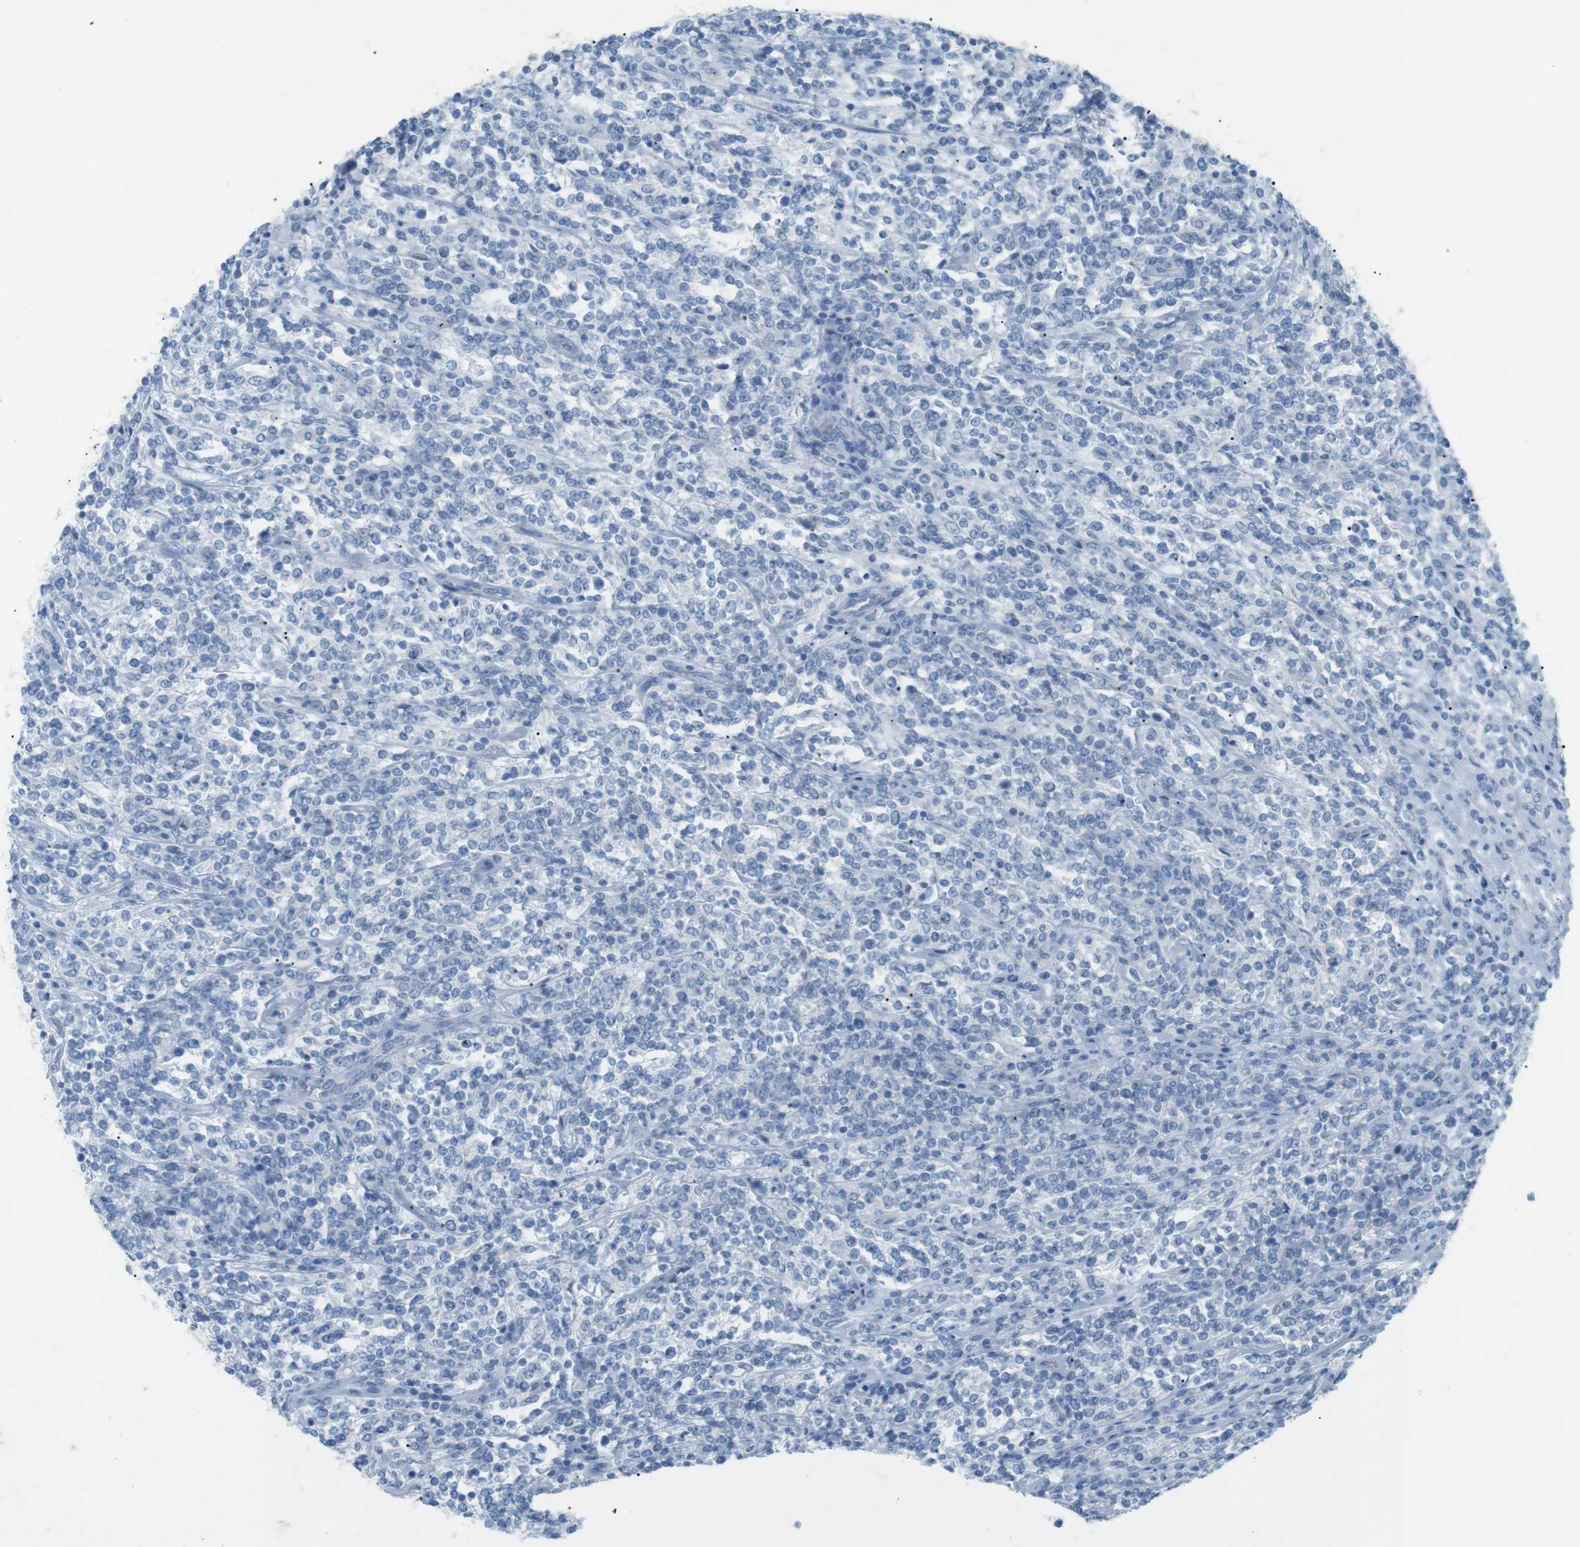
{"staining": {"intensity": "negative", "quantity": "none", "location": "none"}, "tissue": "lymphoma", "cell_type": "Tumor cells", "image_type": "cancer", "snomed": [{"axis": "morphology", "description": "Malignant lymphoma, non-Hodgkin's type, High grade"}, {"axis": "topography", "description": "Soft tissue"}], "caption": "Tumor cells show no significant protein positivity in high-grade malignant lymphoma, non-Hodgkin's type. Nuclei are stained in blue.", "gene": "SALL4", "patient": {"sex": "male", "age": 18}}